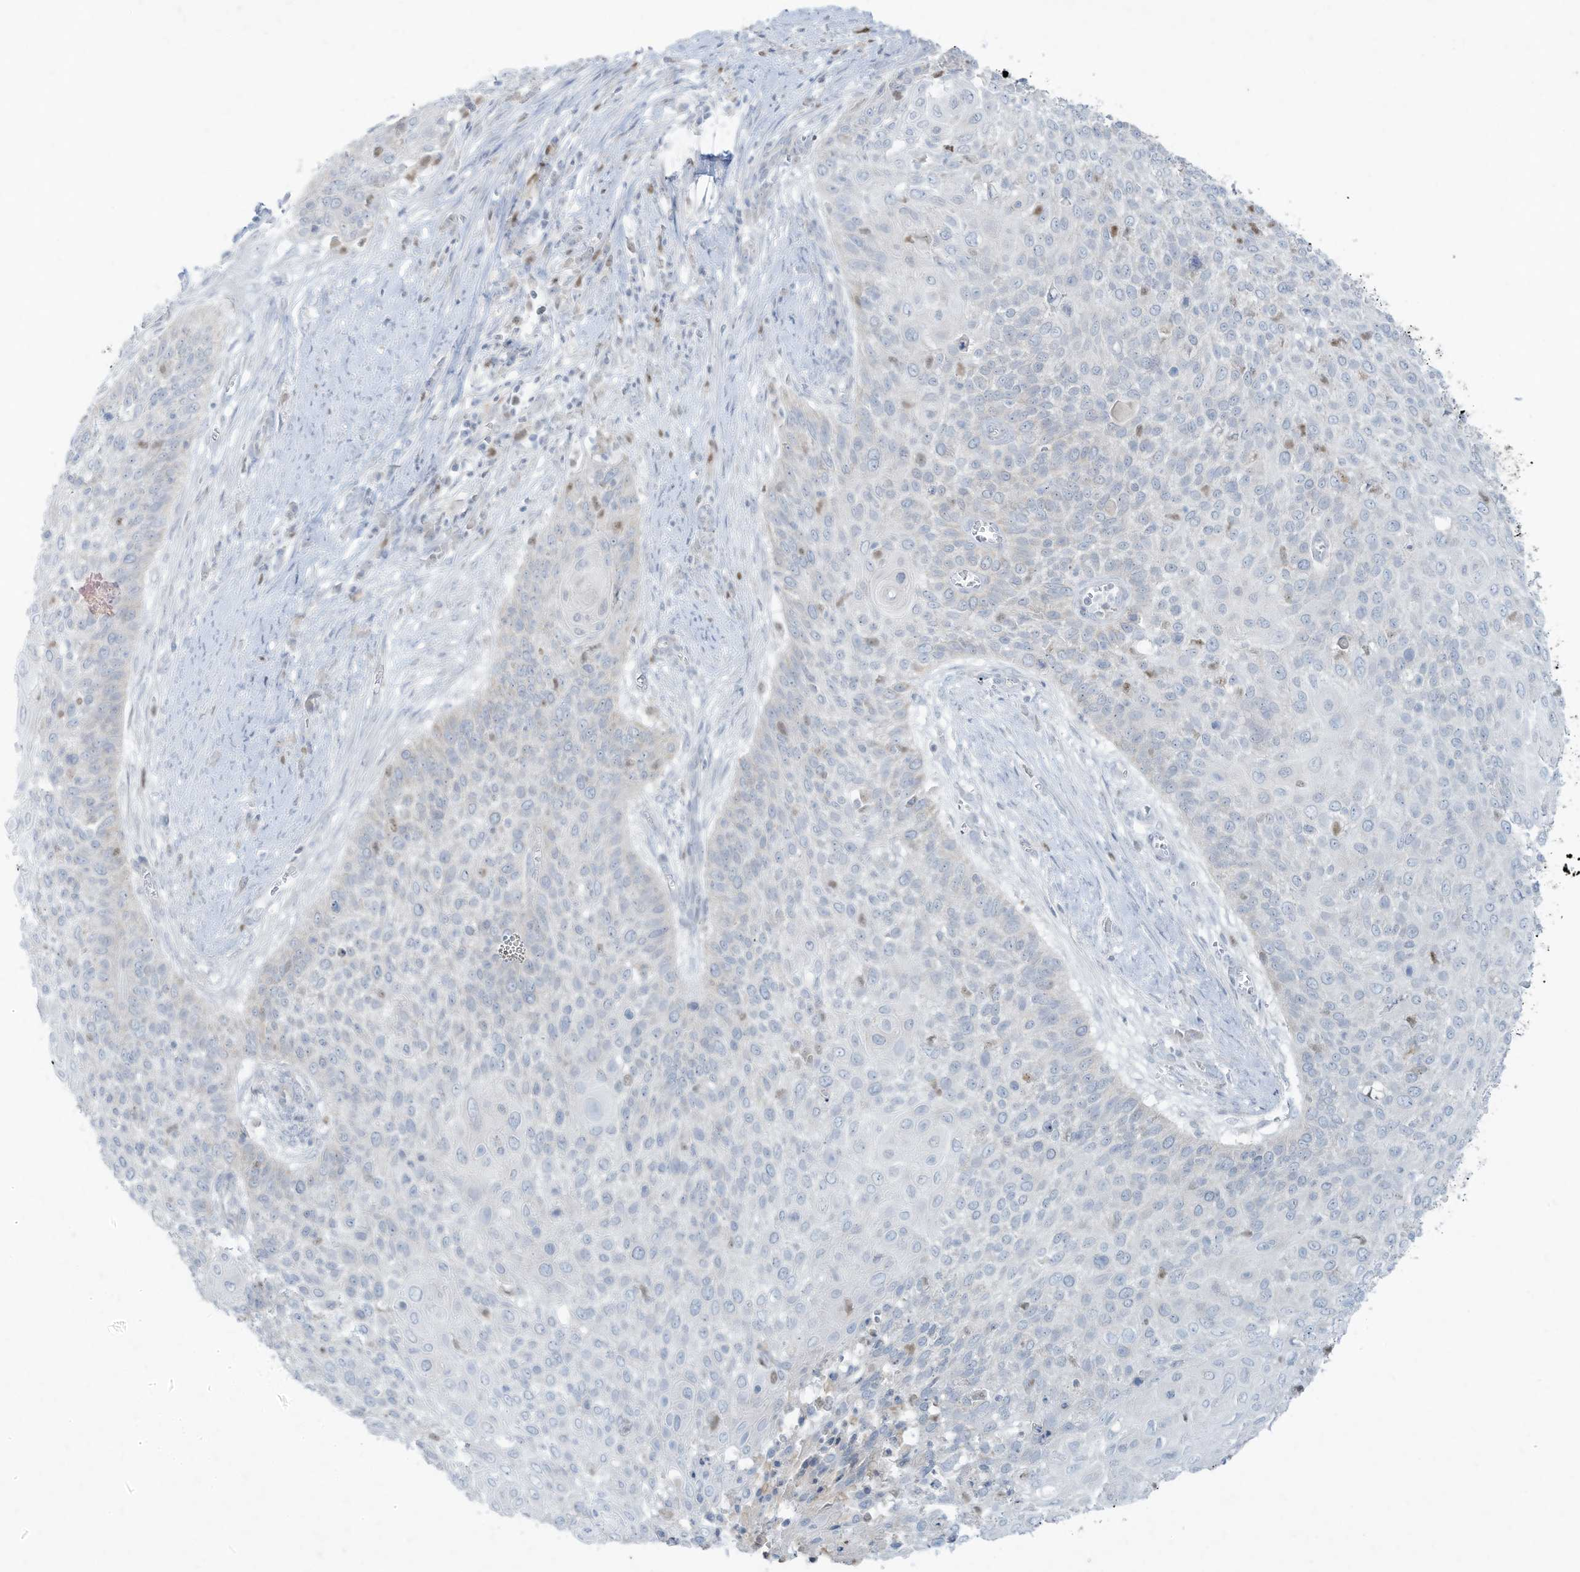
{"staining": {"intensity": "negative", "quantity": "none", "location": "none"}, "tissue": "cervical cancer", "cell_type": "Tumor cells", "image_type": "cancer", "snomed": [{"axis": "morphology", "description": "Squamous cell carcinoma, NOS"}, {"axis": "topography", "description": "Cervix"}], "caption": "IHC of human squamous cell carcinoma (cervical) shows no expression in tumor cells.", "gene": "TUBE1", "patient": {"sex": "female", "age": 39}}